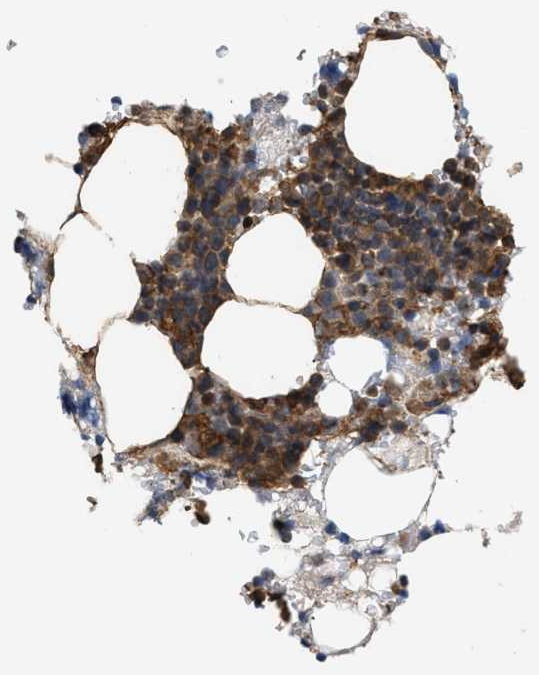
{"staining": {"intensity": "moderate", "quantity": ">75%", "location": "cytoplasmic/membranous"}, "tissue": "bone marrow", "cell_type": "Hematopoietic cells", "image_type": "normal", "snomed": [{"axis": "morphology", "description": "Normal tissue, NOS"}, {"axis": "morphology", "description": "Inflammation, NOS"}, {"axis": "topography", "description": "Bone marrow"}], "caption": "A medium amount of moderate cytoplasmic/membranous staining is present in about >75% of hematopoietic cells in unremarkable bone marrow.", "gene": "CALM1", "patient": {"sex": "female", "age": 84}}